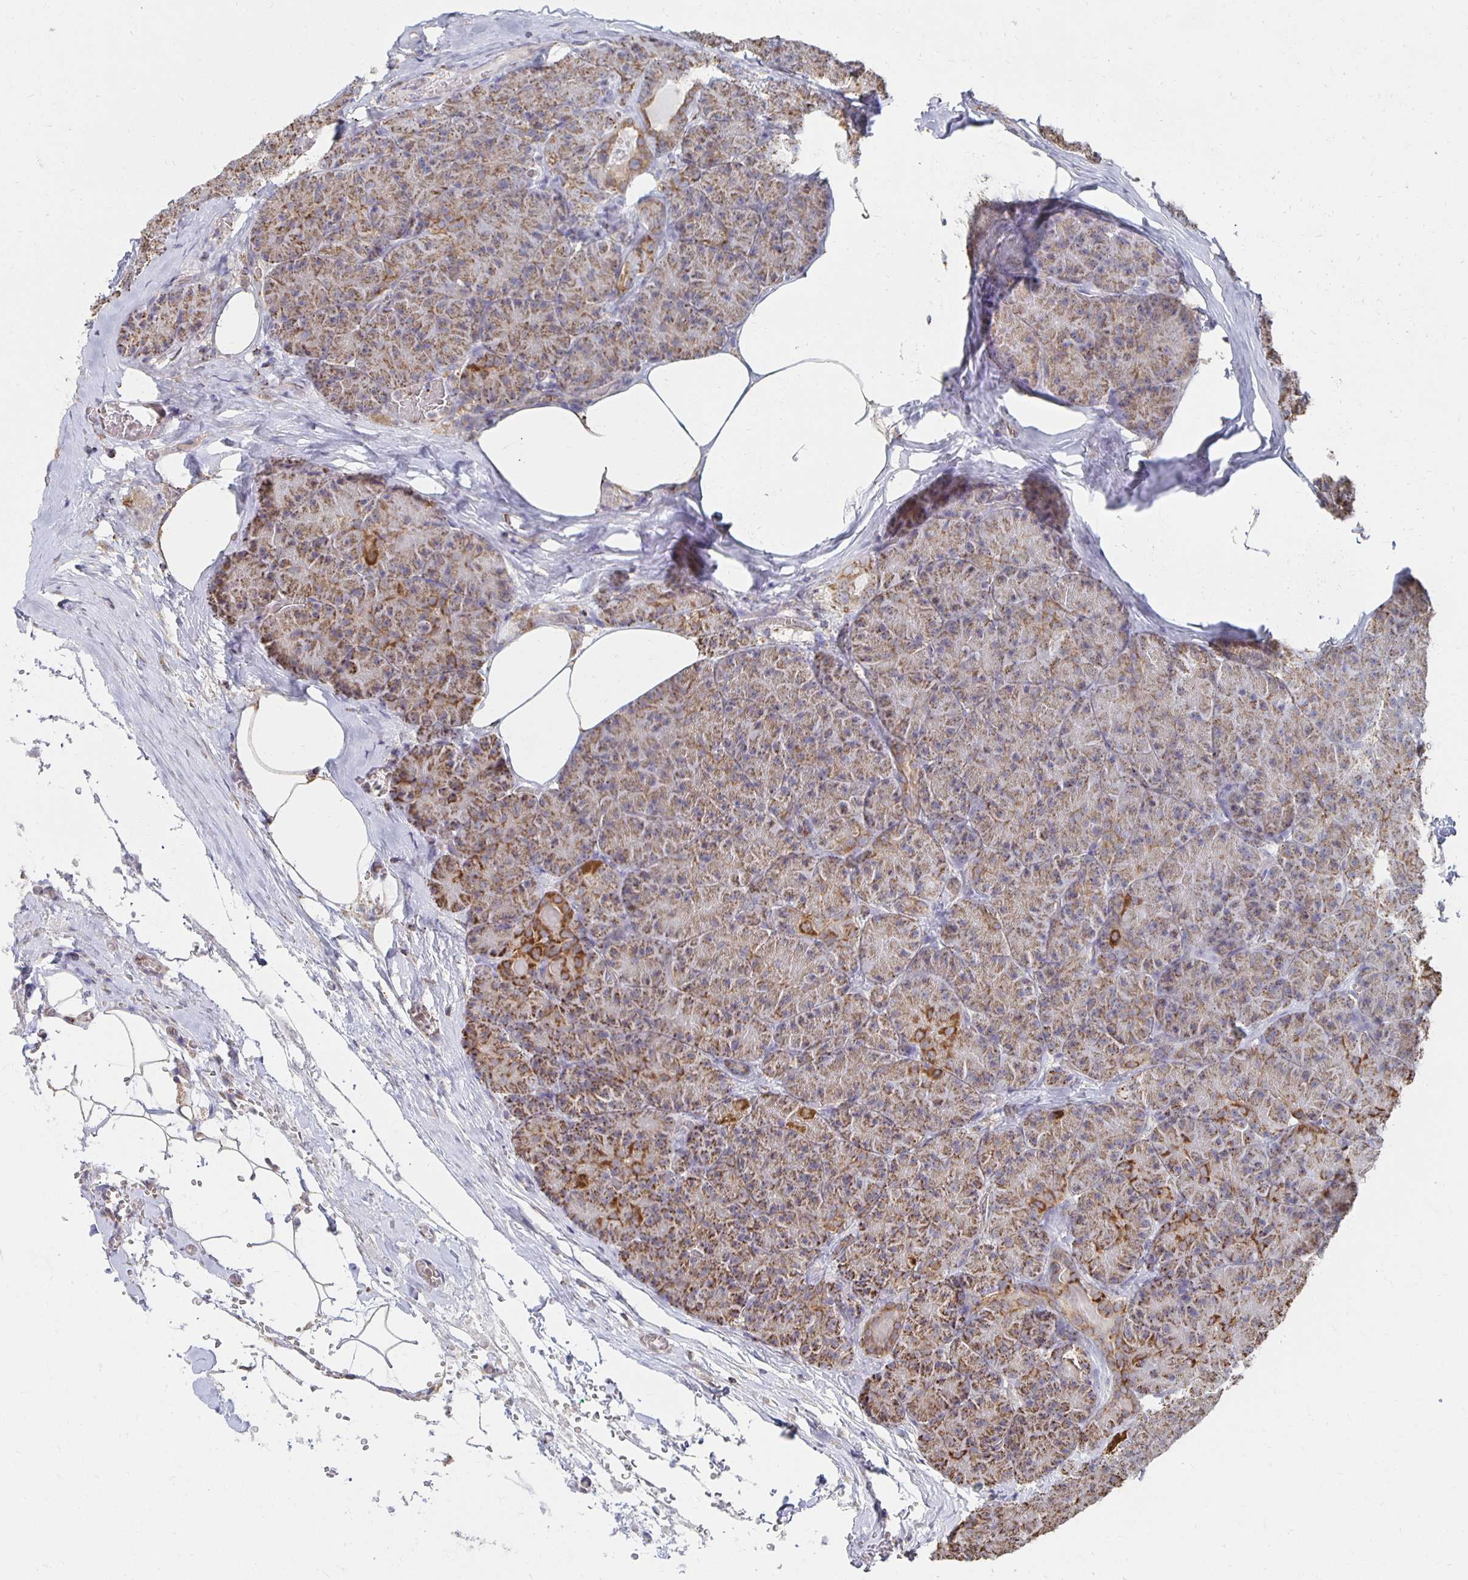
{"staining": {"intensity": "moderate", "quantity": "25%-75%", "location": "cytoplasmic/membranous"}, "tissue": "pancreas", "cell_type": "Exocrine glandular cells", "image_type": "normal", "snomed": [{"axis": "morphology", "description": "Normal tissue, NOS"}, {"axis": "topography", "description": "Pancreas"}], "caption": "Pancreas was stained to show a protein in brown. There is medium levels of moderate cytoplasmic/membranous staining in about 25%-75% of exocrine glandular cells. Using DAB (3,3'-diaminobenzidine) (brown) and hematoxylin (blue) stains, captured at high magnification using brightfield microscopy.", "gene": "NKX2", "patient": {"sex": "male", "age": 57}}